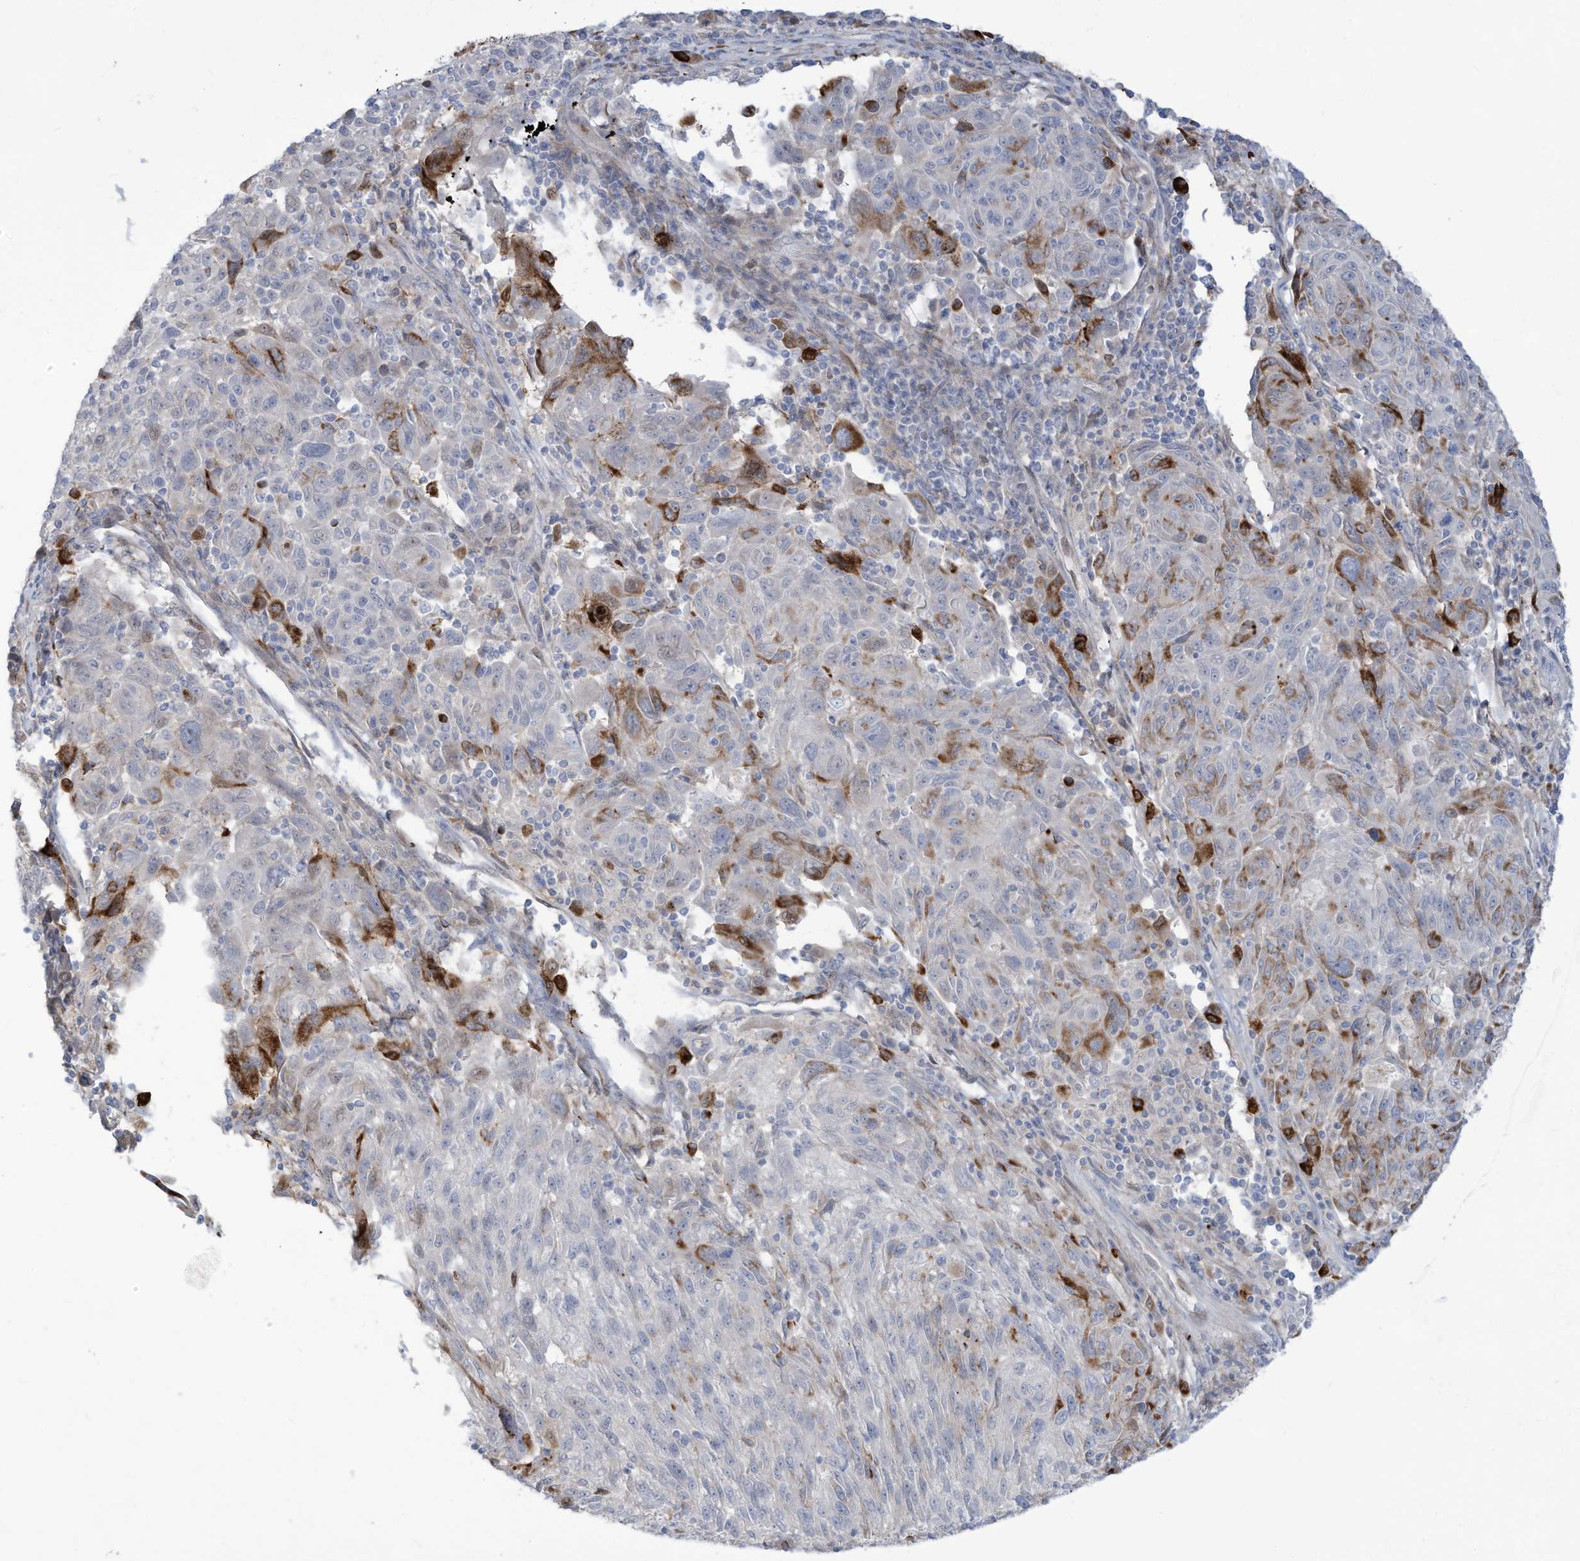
{"staining": {"intensity": "moderate", "quantity": "<25%", "location": "cytoplasmic/membranous"}, "tissue": "melanoma", "cell_type": "Tumor cells", "image_type": "cancer", "snomed": [{"axis": "morphology", "description": "Malignant melanoma, NOS"}, {"axis": "topography", "description": "Skin"}], "caption": "Protein staining by immunohistochemistry (IHC) exhibits moderate cytoplasmic/membranous staining in about <25% of tumor cells in melanoma.", "gene": "NOTO", "patient": {"sex": "male", "age": 53}}